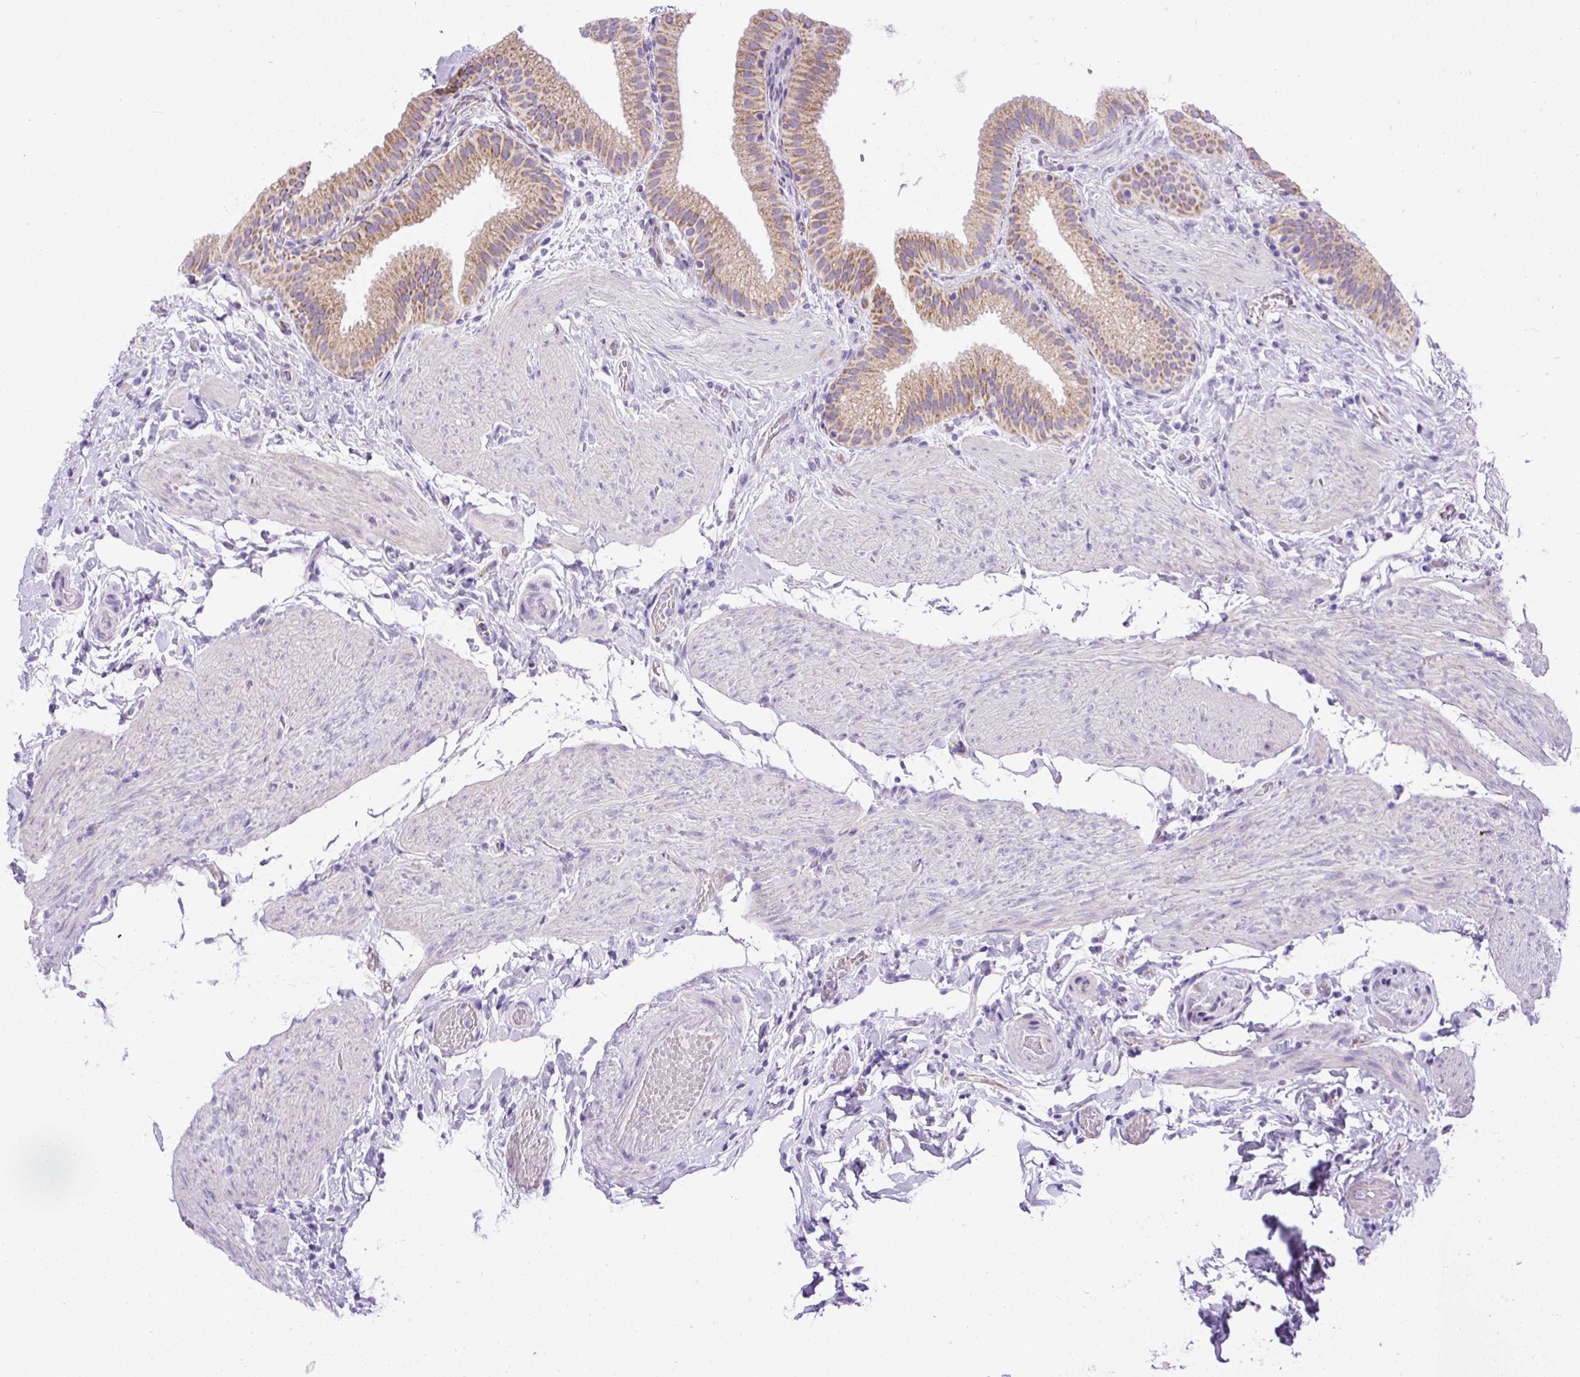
{"staining": {"intensity": "moderate", "quantity": ">75%", "location": "cytoplasmic/membranous"}, "tissue": "gallbladder", "cell_type": "Glandular cells", "image_type": "normal", "snomed": [{"axis": "morphology", "description": "Normal tissue, NOS"}, {"axis": "topography", "description": "Gallbladder"}], "caption": "Immunohistochemistry (IHC) (DAB) staining of unremarkable gallbladder reveals moderate cytoplasmic/membranous protein staining in about >75% of glandular cells.", "gene": "SYBU", "patient": {"sex": "female", "age": 63}}